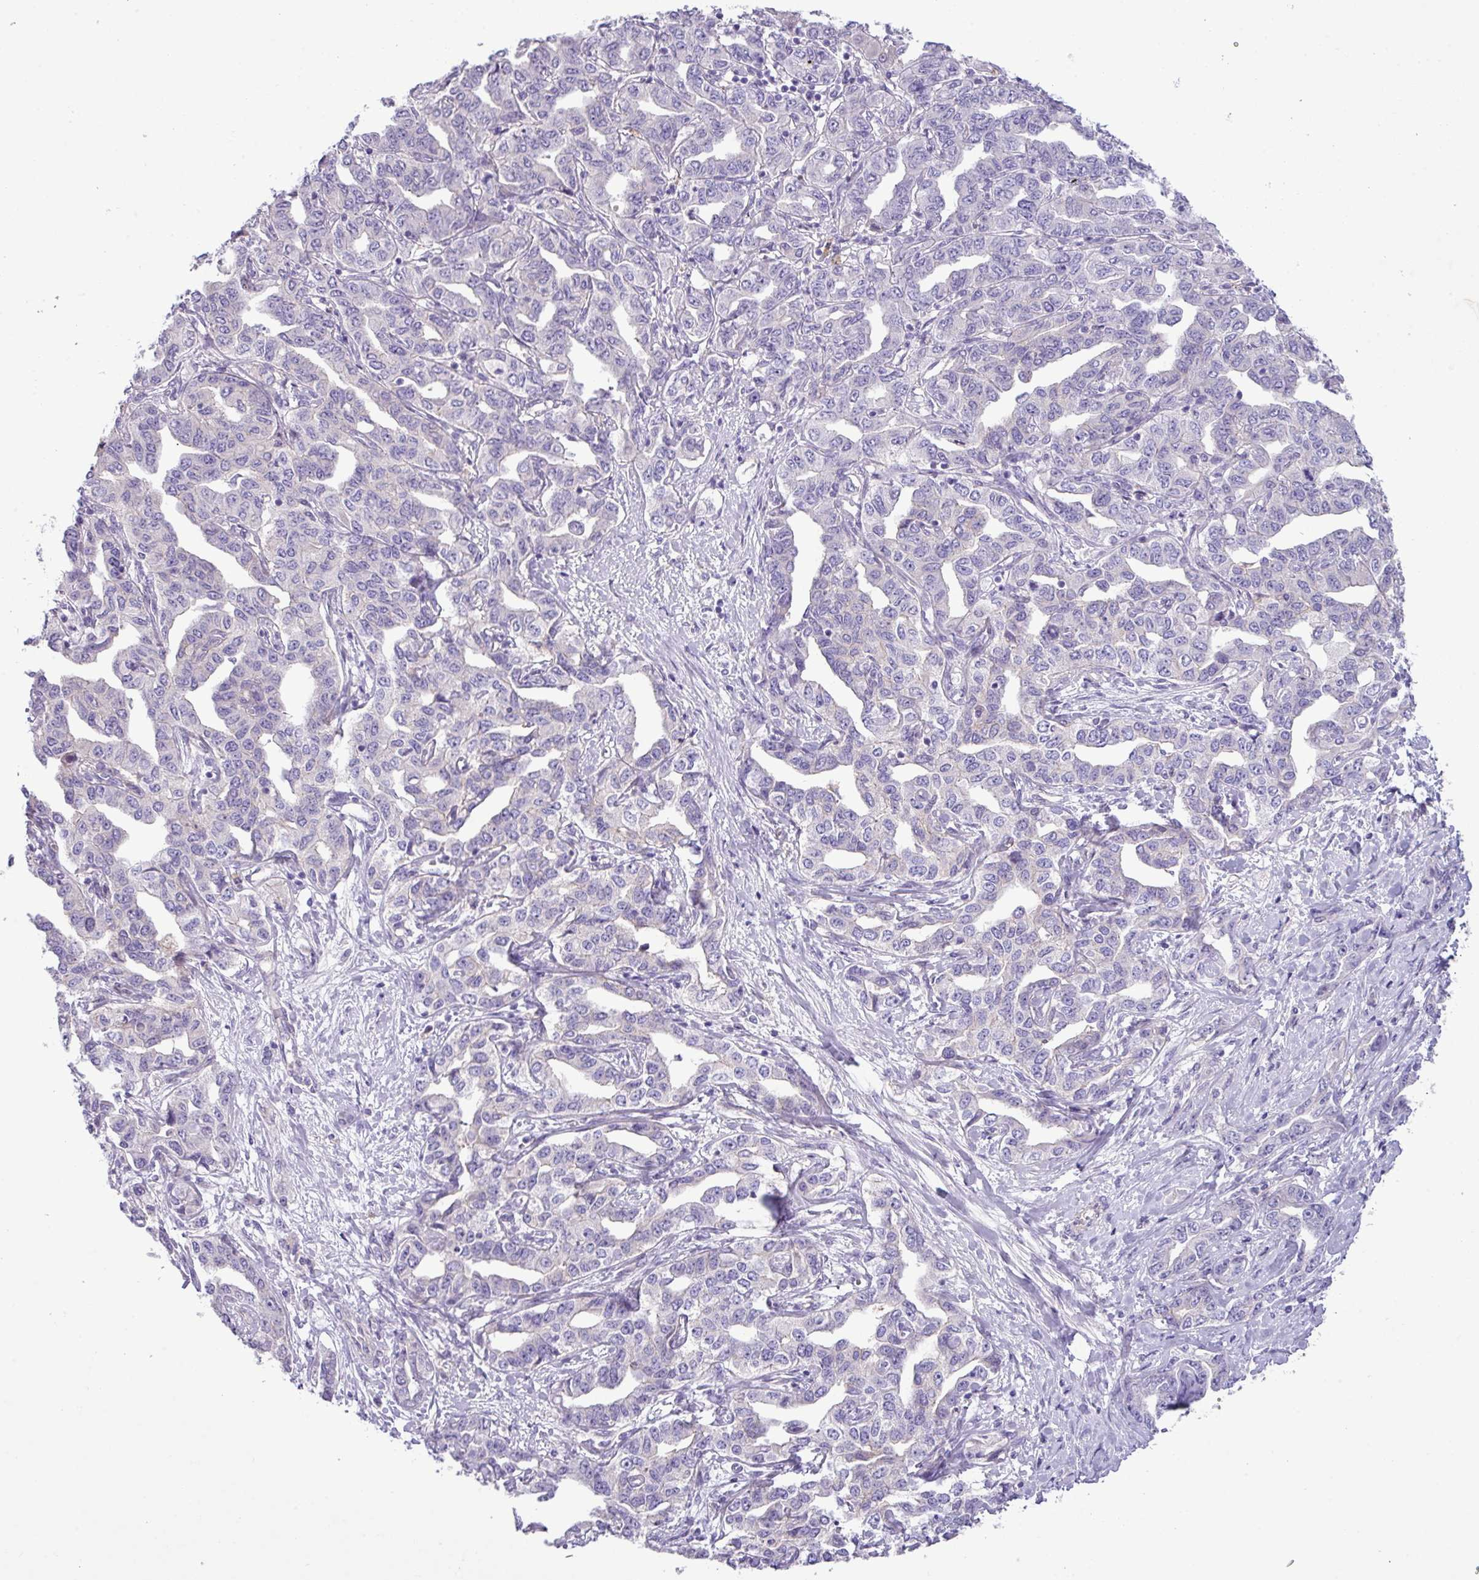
{"staining": {"intensity": "negative", "quantity": "none", "location": "none"}, "tissue": "liver cancer", "cell_type": "Tumor cells", "image_type": "cancer", "snomed": [{"axis": "morphology", "description": "Cholangiocarcinoma"}, {"axis": "topography", "description": "Liver"}], "caption": "Immunohistochemistry micrograph of neoplastic tissue: human liver cancer stained with DAB exhibits no significant protein expression in tumor cells.", "gene": "KIRREL3", "patient": {"sex": "male", "age": 59}}